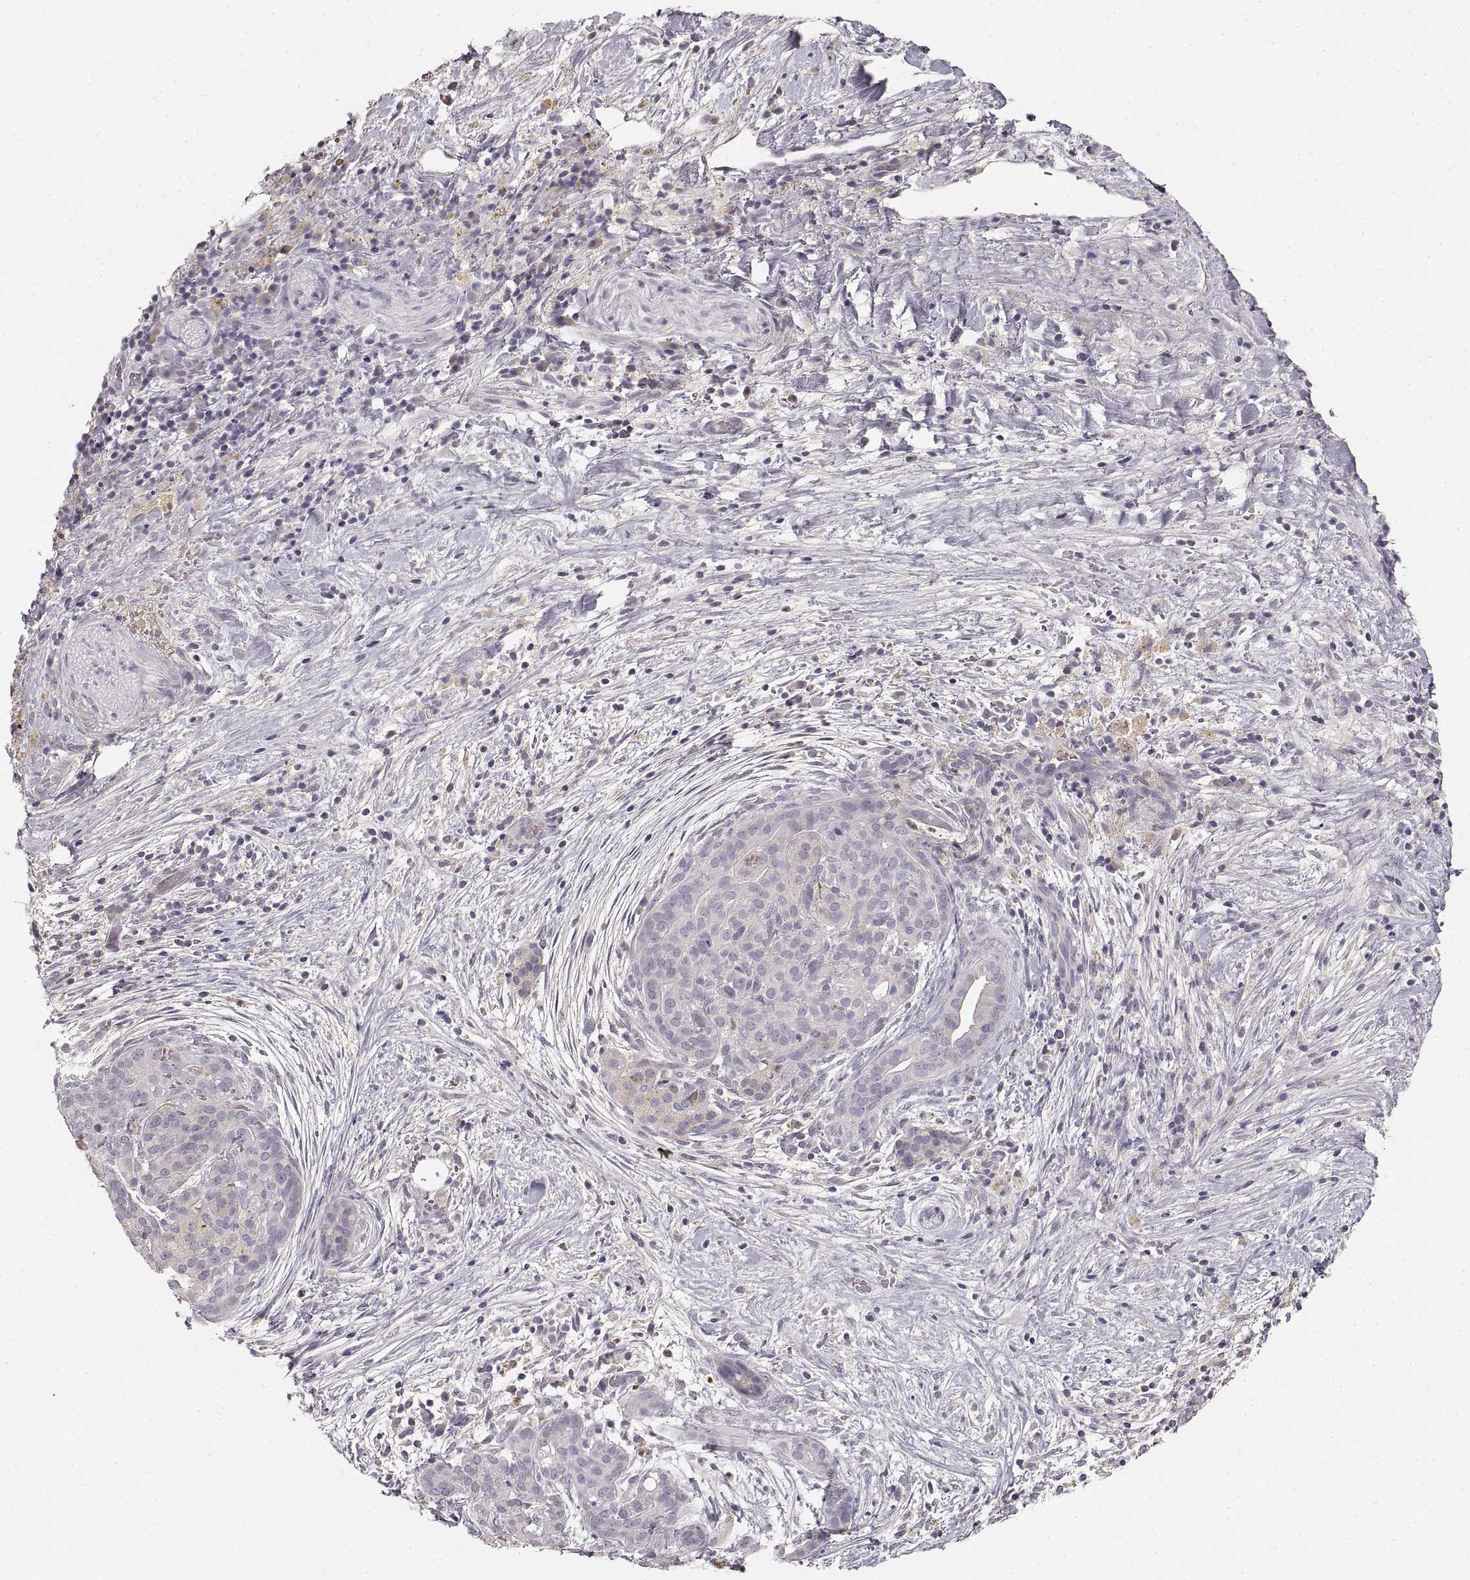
{"staining": {"intensity": "negative", "quantity": "none", "location": "none"}, "tissue": "pancreatic cancer", "cell_type": "Tumor cells", "image_type": "cancer", "snomed": [{"axis": "morphology", "description": "Adenocarcinoma, NOS"}, {"axis": "topography", "description": "Pancreas"}], "caption": "Tumor cells show no significant staining in pancreatic adenocarcinoma. The staining was performed using DAB to visualize the protein expression in brown, while the nuclei were stained in blue with hematoxylin (Magnification: 20x).", "gene": "RUNDC3A", "patient": {"sex": "male", "age": 44}}